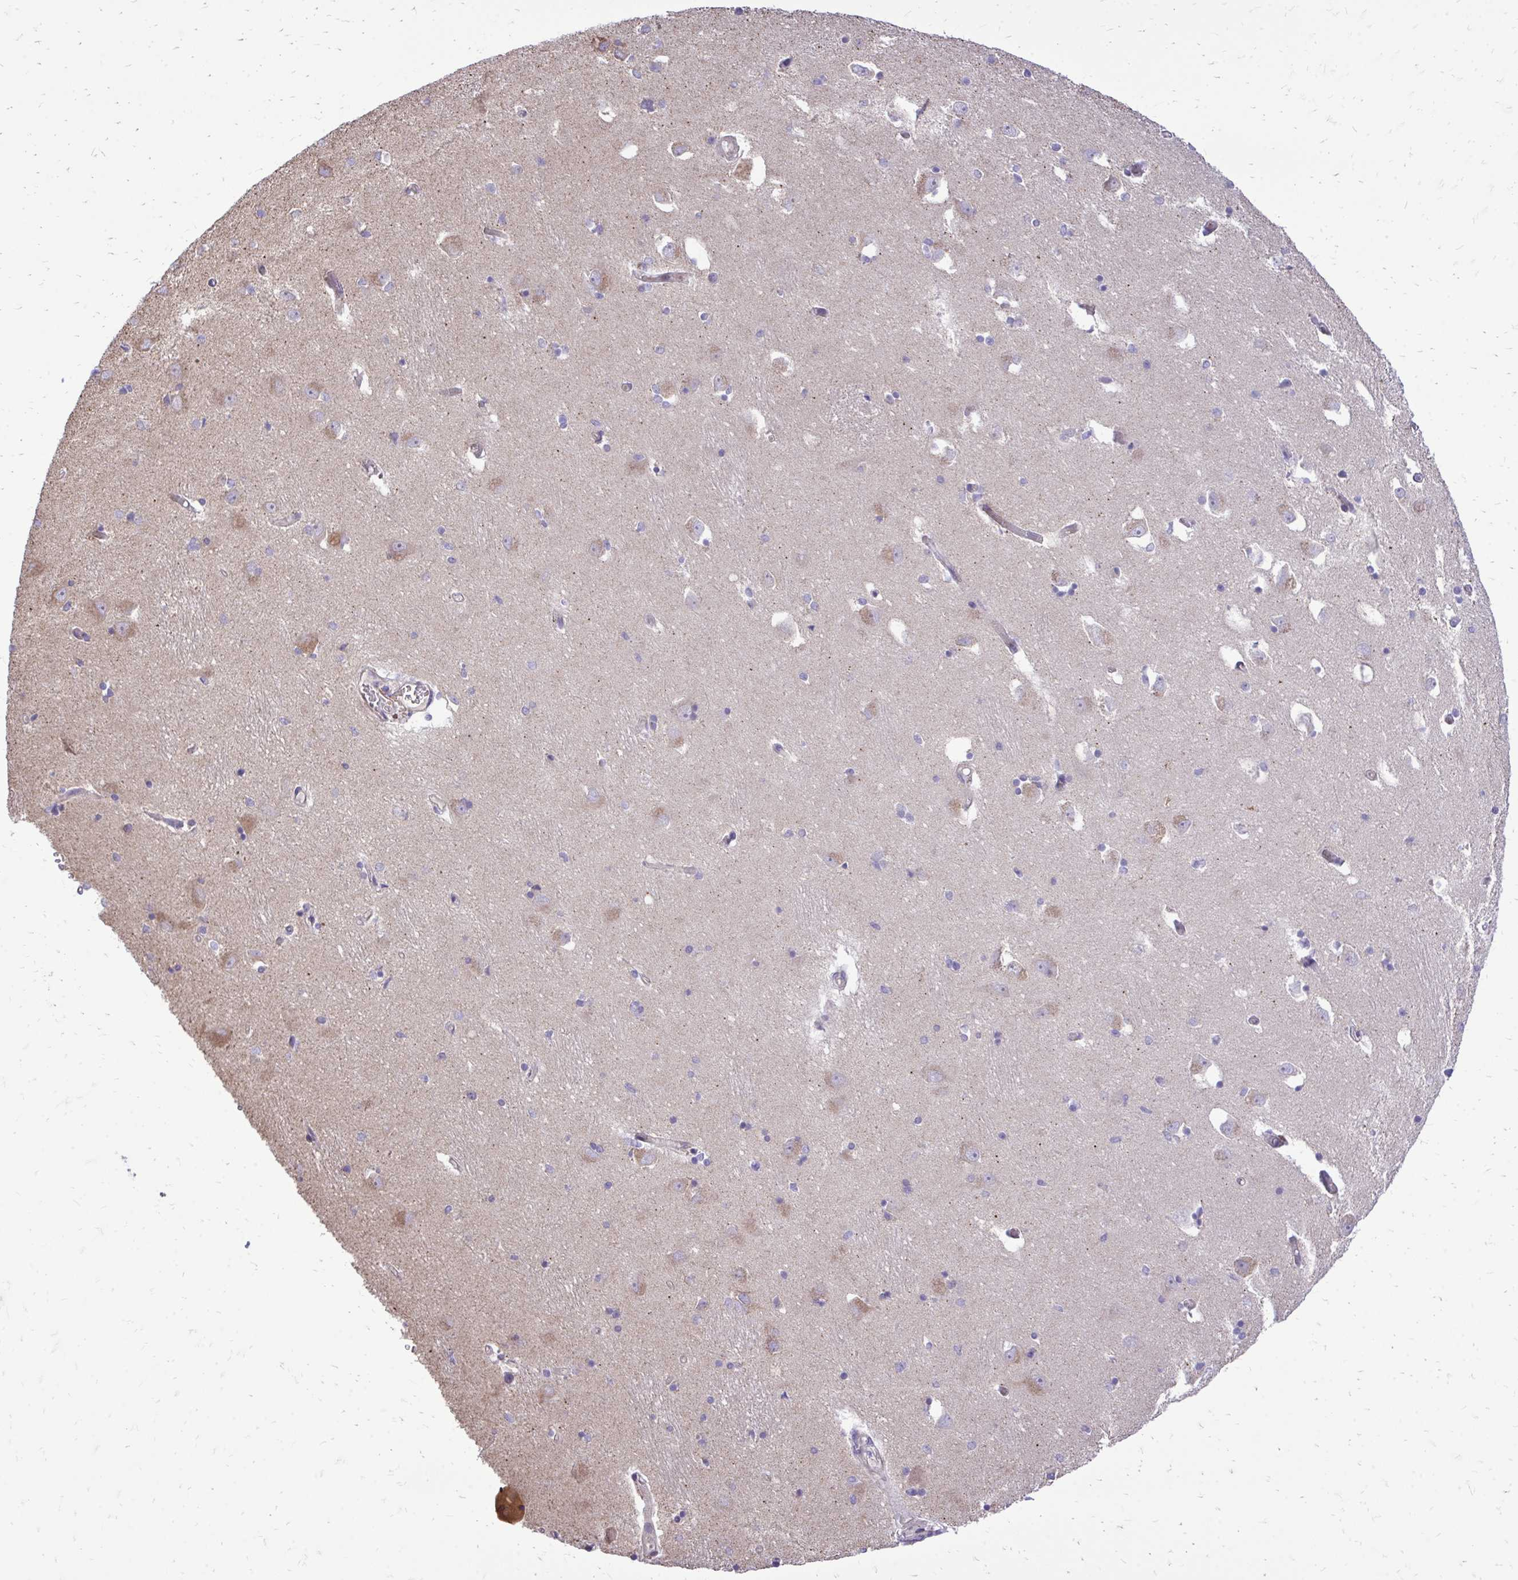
{"staining": {"intensity": "negative", "quantity": "none", "location": "none"}, "tissue": "caudate", "cell_type": "Glial cells", "image_type": "normal", "snomed": [{"axis": "morphology", "description": "Normal tissue, NOS"}, {"axis": "topography", "description": "Lateral ventricle wall"}, {"axis": "topography", "description": "Hippocampus"}], "caption": "Immunohistochemical staining of benign human caudate demonstrates no significant expression in glial cells. (Immunohistochemistry, brightfield microscopy, high magnification).", "gene": "ATP13A2", "patient": {"sex": "female", "age": 63}}